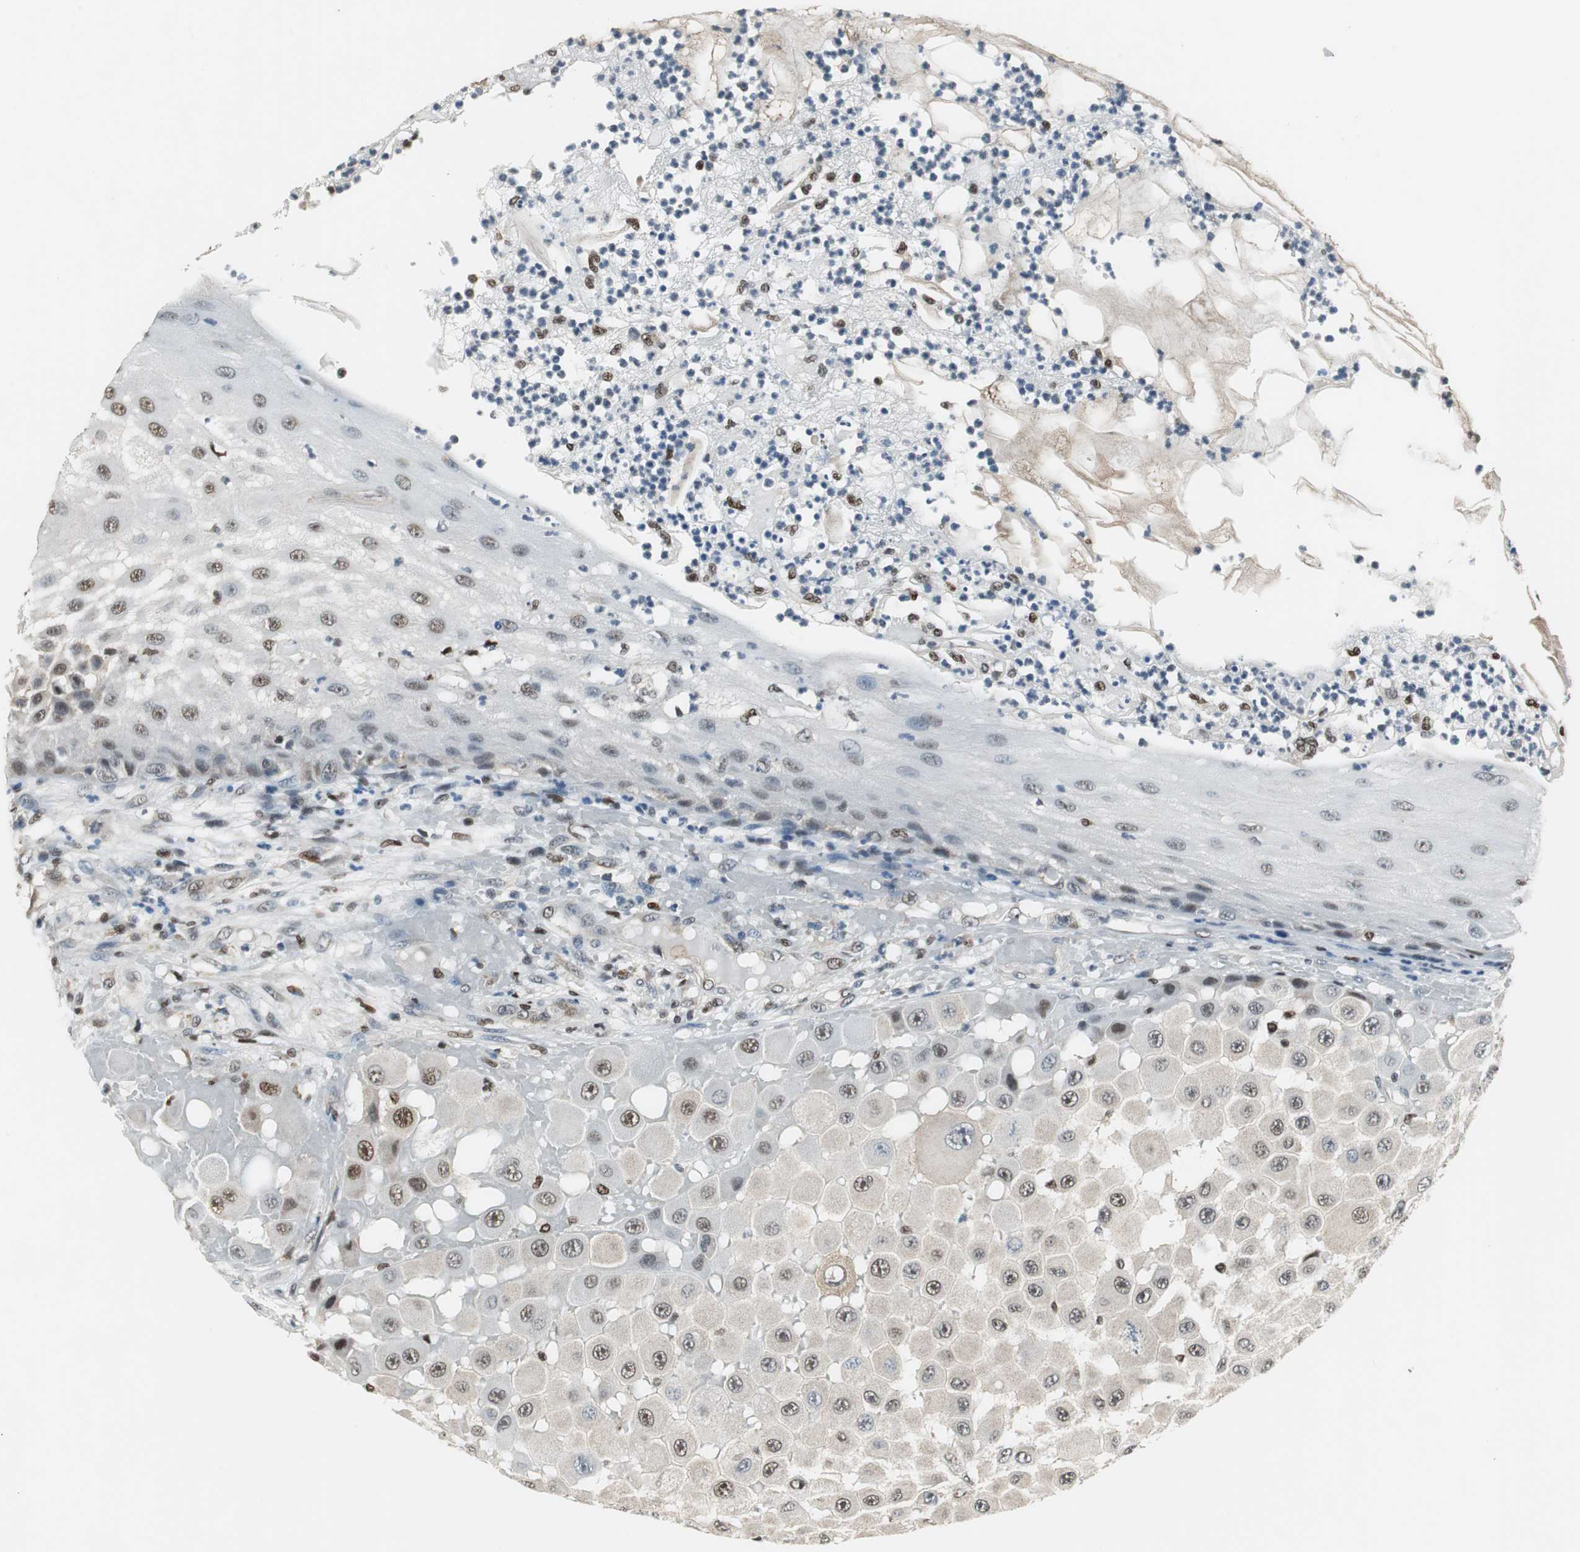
{"staining": {"intensity": "weak", "quantity": "25%-75%", "location": "nuclear"}, "tissue": "melanoma", "cell_type": "Tumor cells", "image_type": "cancer", "snomed": [{"axis": "morphology", "description": "Malignant melanoma, NOS"}, {"axis": "topography", "description": "Skin"}], "caption": "About 25%-75% of tumor cells in melanoma demonstrate weak nuclear protein staining as visualized by brown immunohistochemical staining.", "gene": "MAFB", "patient": {"sex": "female", "age": 81}}